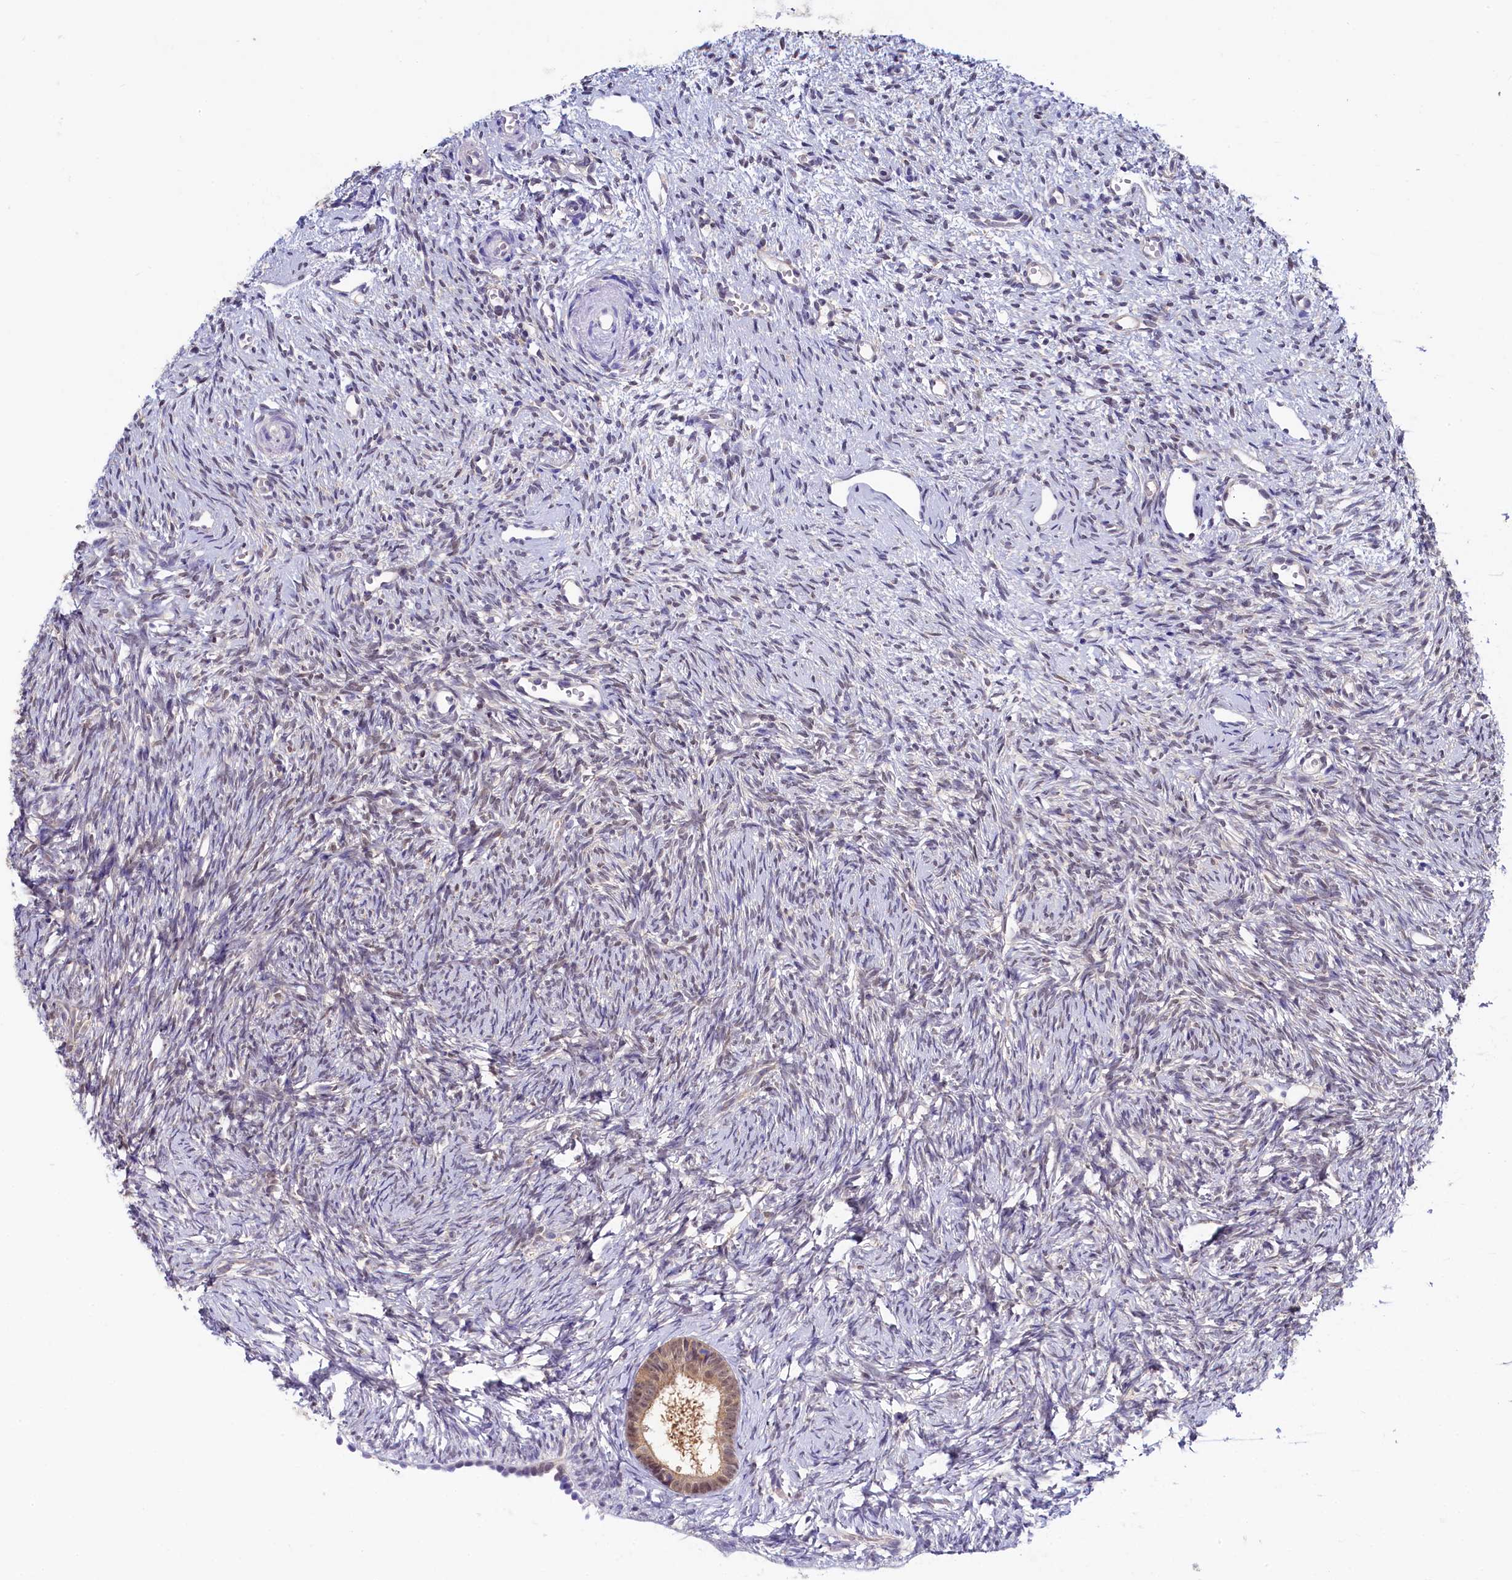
{"staining": {"intensity": "weak", "quantity": "25%-75%", "location": "cytoplasmic/membranous,nuclear"}, "tissue": "ovary", "cell_type": "Follicle cells", "image_type": "normal", "snomed": [{"axis": "morphology", "description": "Normal tissue, NOS"}, {"axis": "topography", "description": "Ovary"}], "caption": "This image reveals IHC staining of normal human ovary, with low weak cytoplasmic/membranous,nuclear expression in approximately 25%-75% of follicle cells.", "gene": "C11orf54", "patient": {"sex": "female", "age": 51}}